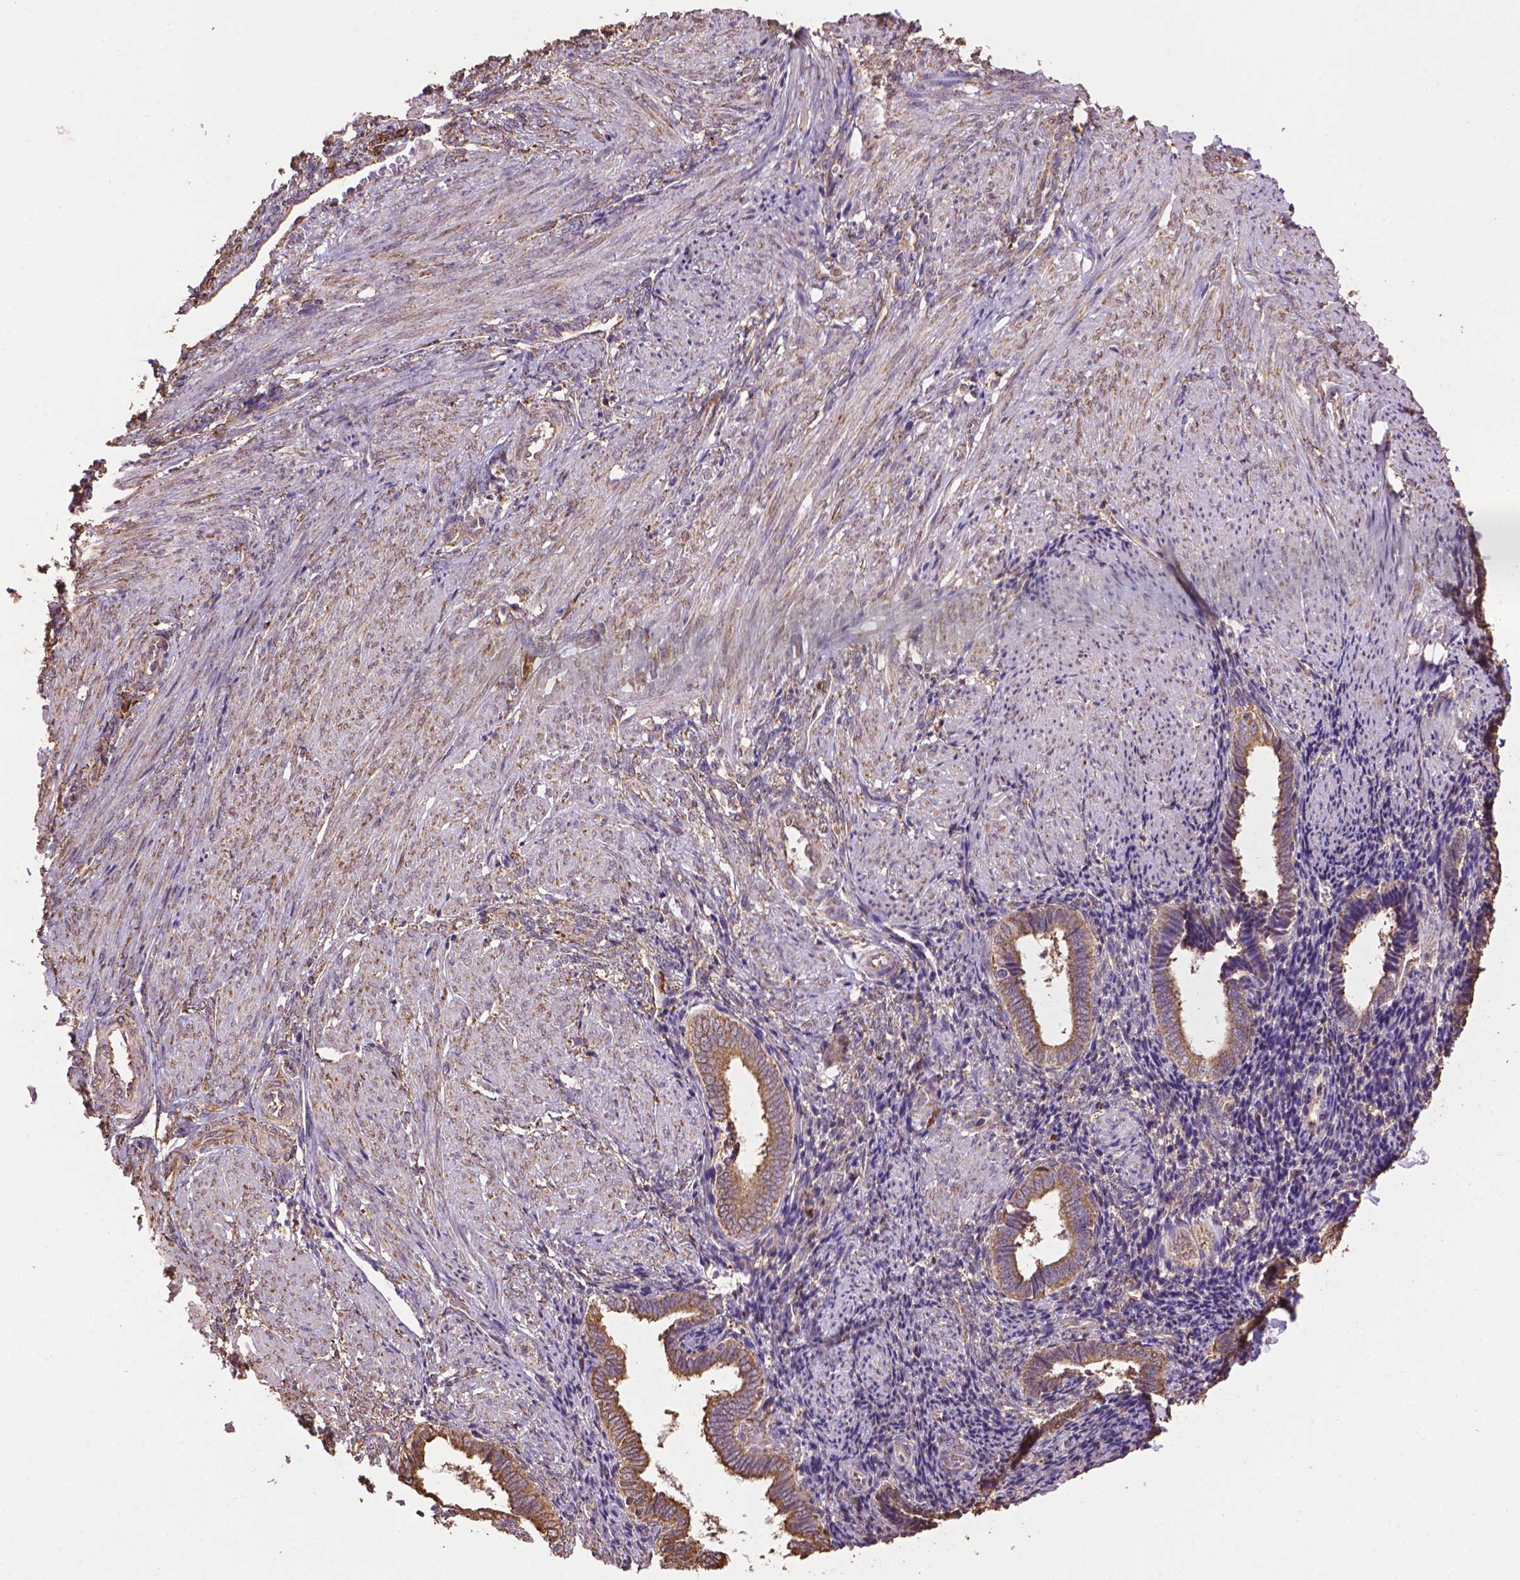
{"staining": {"intensity": "negative", "quantity": "none", "location": "none"}, "tissue": "endometrium", "cell_type": "Cells in endometrial stroma", "image_type": "normal", "snomed": [{"axis": "morphology", "description": "Normal tissue, NOS"}, {"axis": "topography", "description": "Endometrium"}], "caption": "High power microscopy micrograph of an immunohistochemistry (IHC) image of normal endometrium, revealing no significant expression in cells in endometrial stroma.", "gene": "PPP2R5E", "patient": {"sex": "female", "age": 42}}